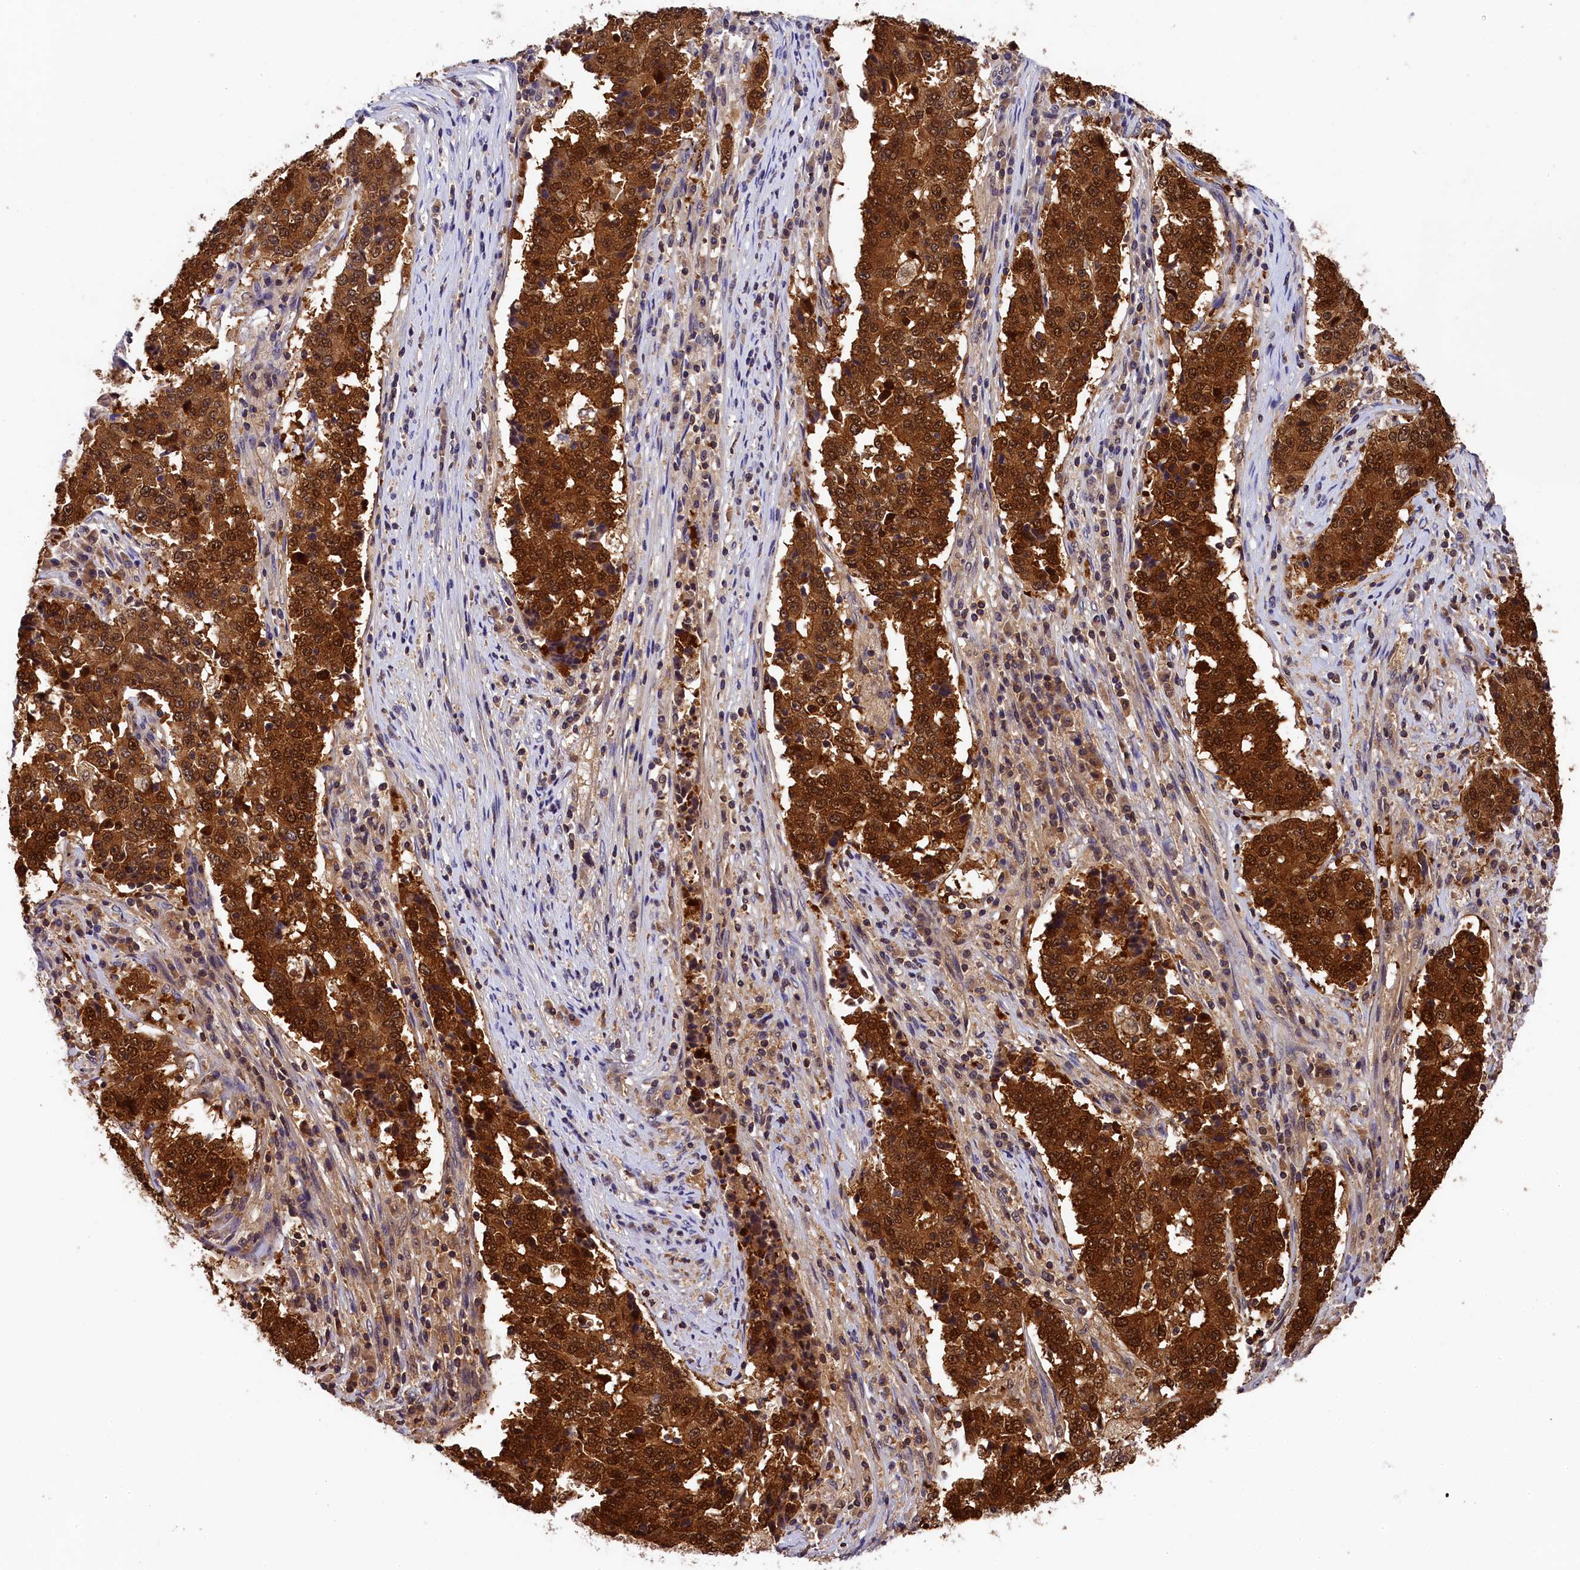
{"staining": {"intensity": "strong", "quantity": ">75%", "location": "cytoplasmic/membranous,nuclear"}, "tissue": "stomach cancer", "cell_type": "Tumor cells", "image_type": "cancer", "snomed": [{"axis": "morphology", "description": "Adenocarcinoma, NOS"}, {"axis": "topography", "description": "Stomach"}], "caption": "Protein analysis of stomach cancer tissue displays strong cytoplasmic/membranous and nuclear expression in about >75% of tumor cells.", "gene": "EIF6", "patient": {"sex": "male", "age": 59}}